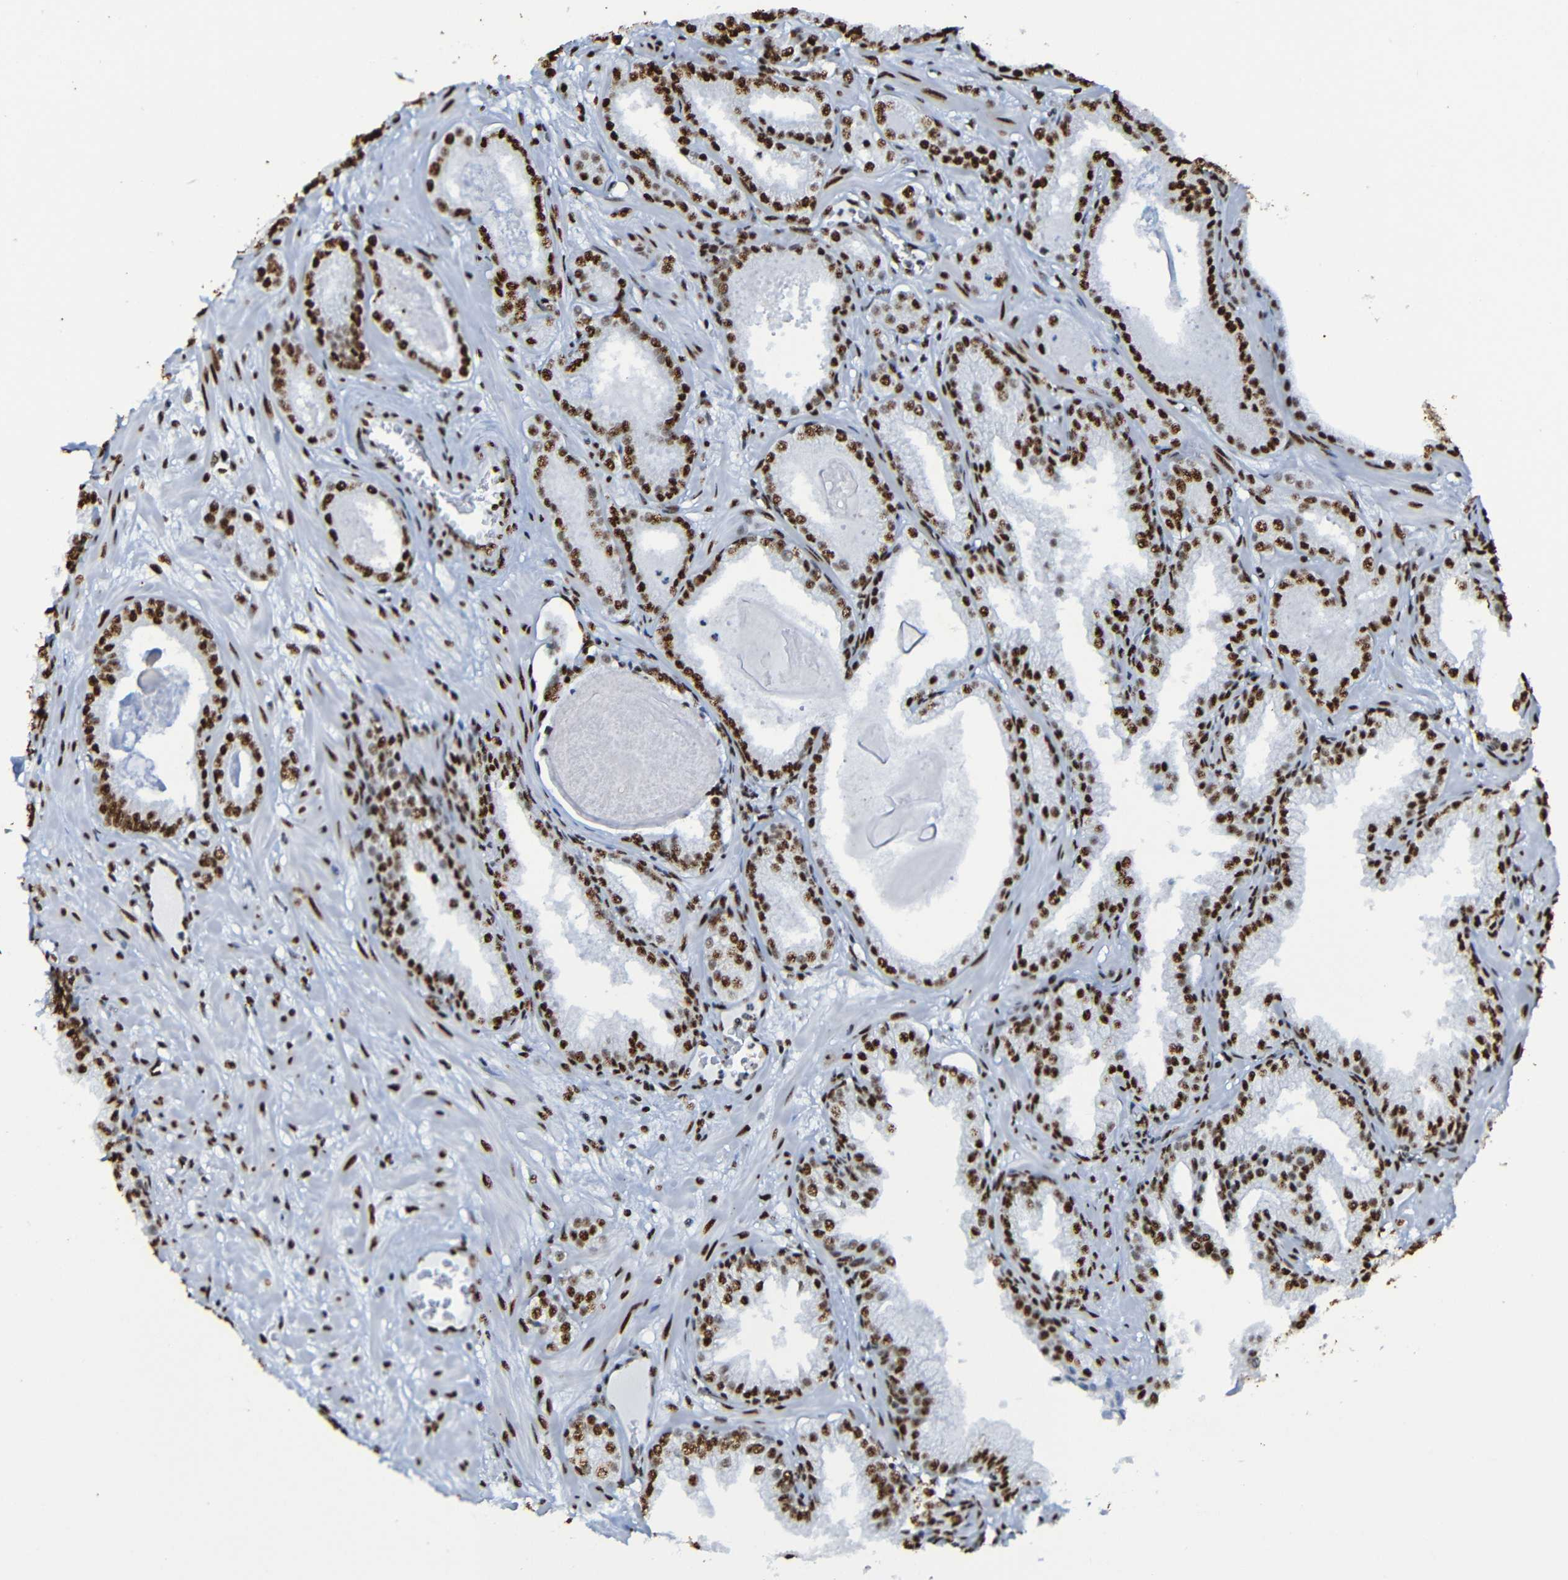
{"staining": {"intensity": "strong", "quantity": ">75%", "location": "nuclear"}, "tissue": "prostate cancer", "cell_type": "Tumor cells", "image_type": "cancer", "snomed": [{"axis": "morphology", "description": "Adenocarcinoma, Low grade"}, {"axis": "topography", "description": "Prostate"}], "caption": "The photomicrograph exhibits immunohistochemical staining of prostate adenocarcinoma (low-grade). There is strong nuclear positivity is appreciated in approximately >75% of tumor cells.", "gene": "SRSF3", "patient": {"sex": "male", "age": 59}}